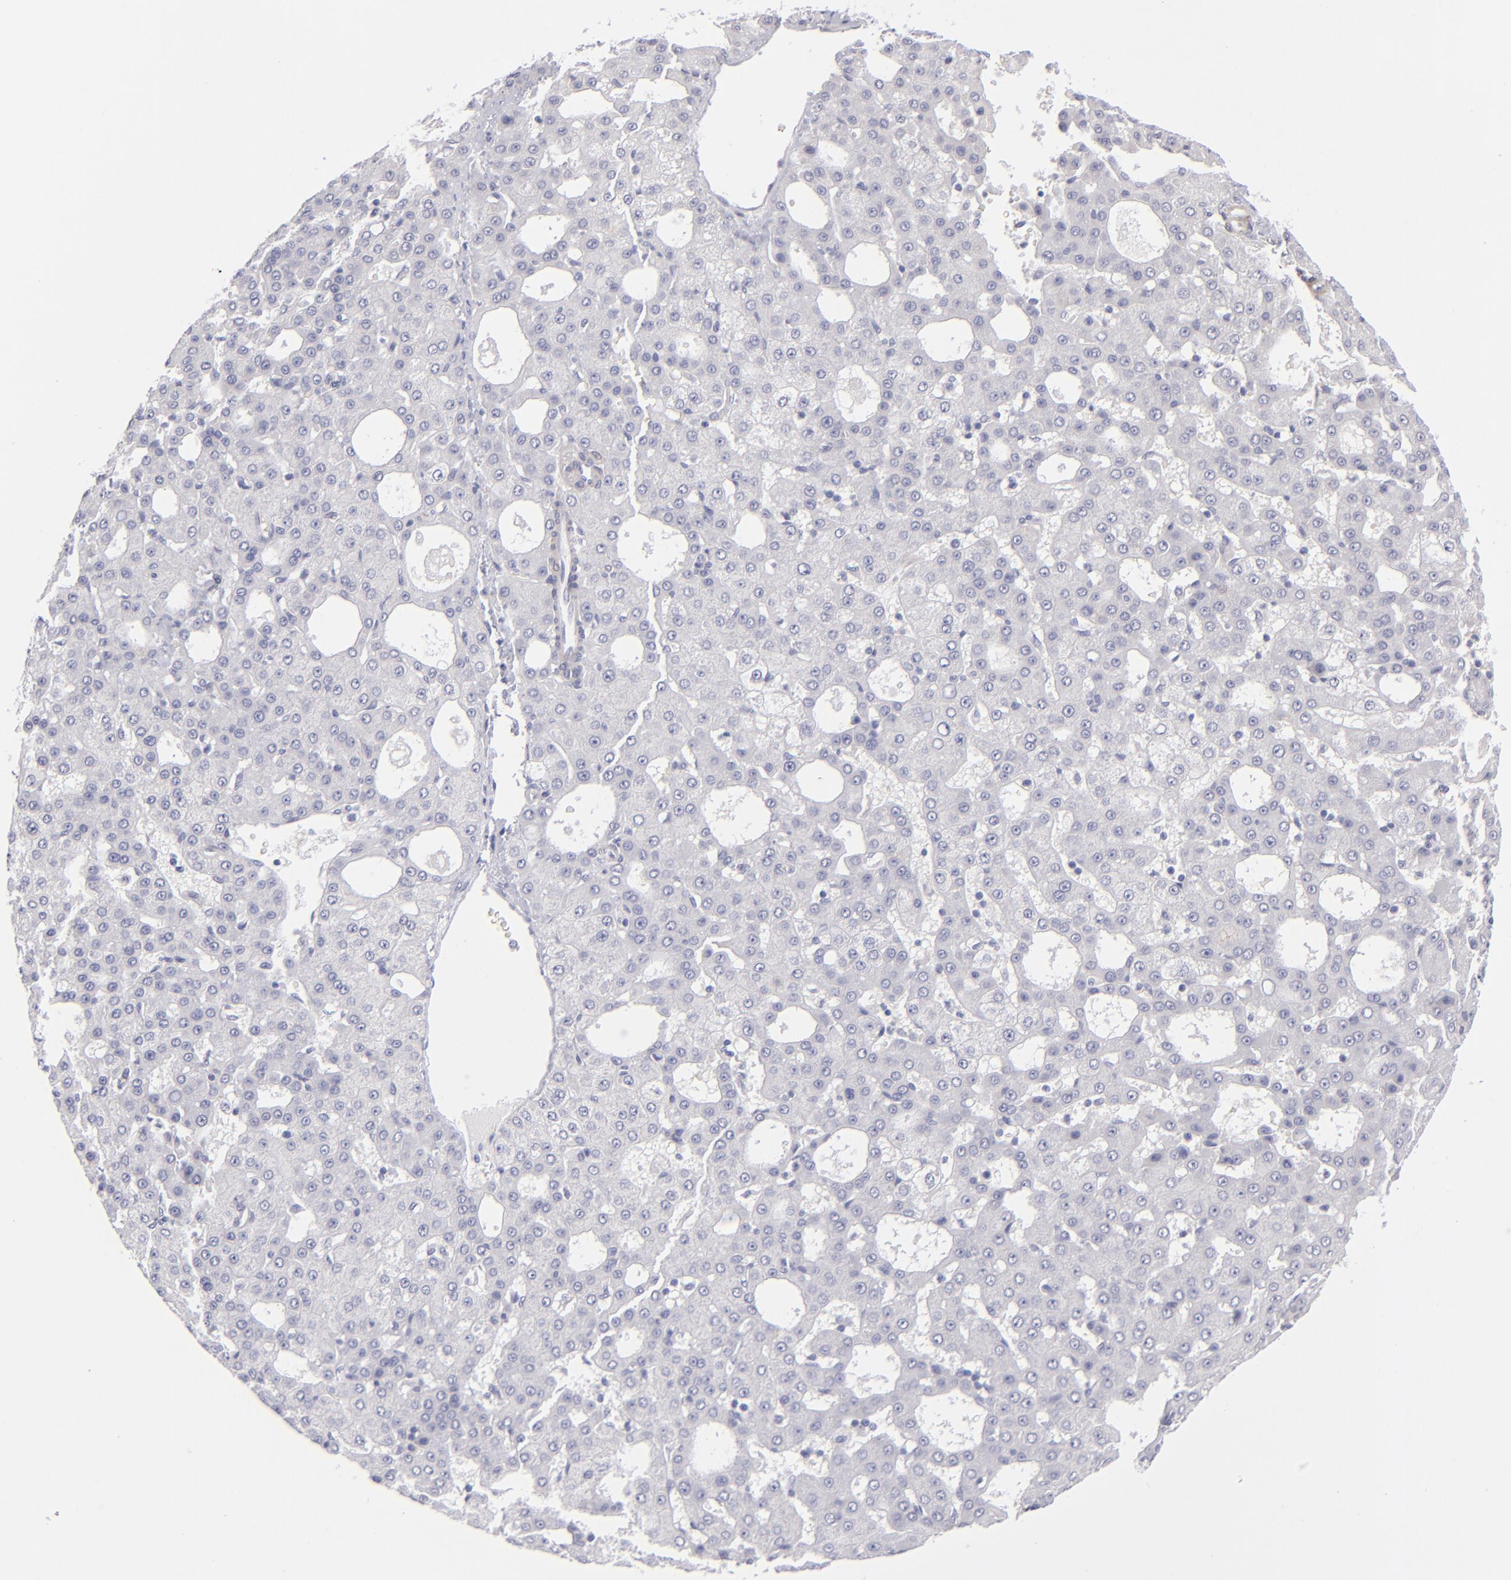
{"staining": {"intensity": "negative", "quantity": "none", "location": "none"}, "tissue": "liver cancer", "cell_type": "Tumor cells", "image_type": "cancer", "snomed": [{"axis": "morphology", "description": "Carcinoma, Hepatocellular, NOS"}, {"axis": "topography", "description": "Liver"}], "caption": "A micrograph of liver cancer (hepatocellular carcinoma) stained for a protein displays no brown staining in tumor cells.", "gene": "MYH11", "patient": {"sex": "male", "age": 47}}